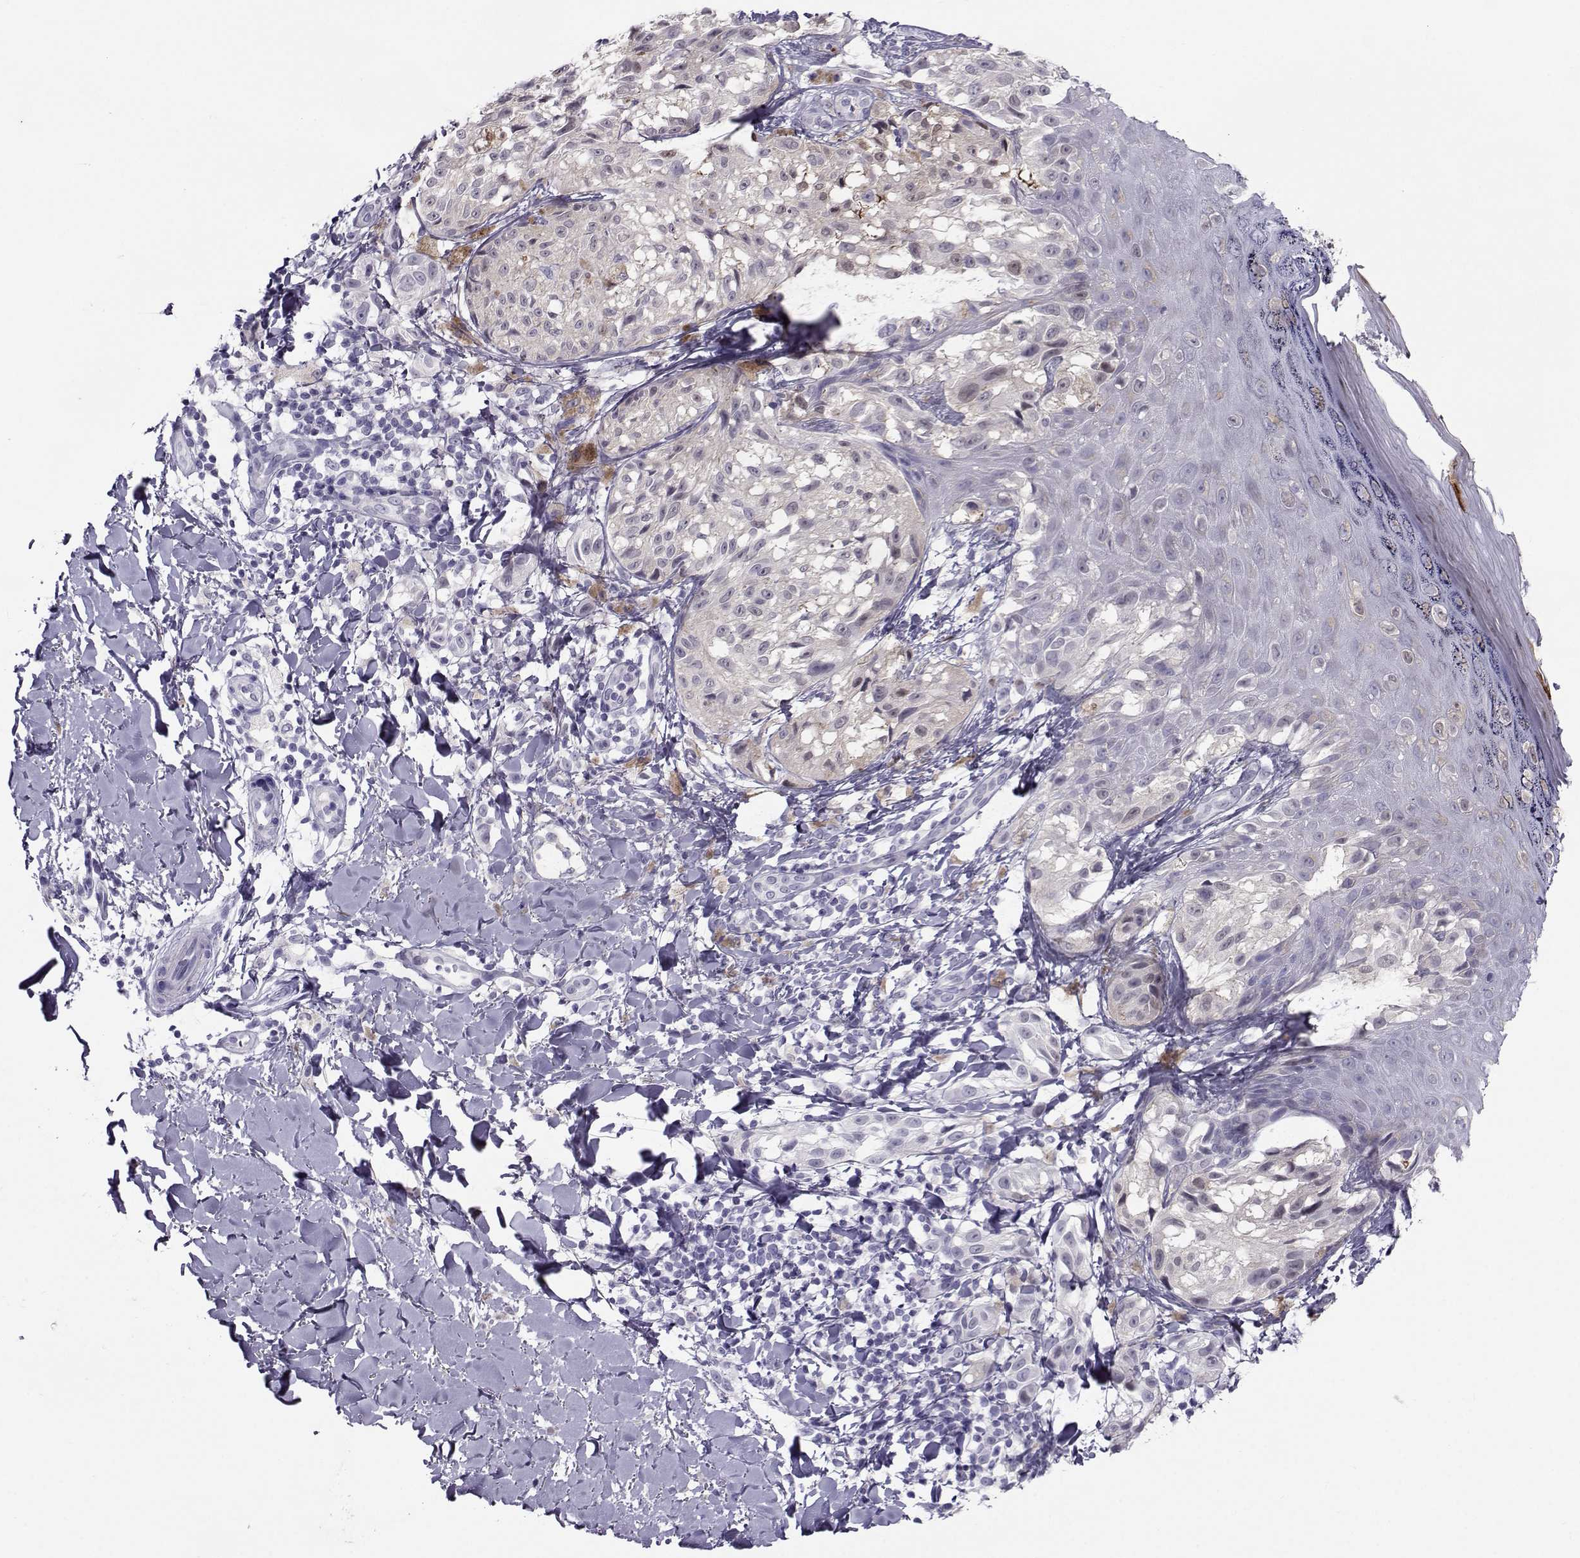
{"staining": {"intensity": "negative", "quantity": "none", "location": "none"}, "tissue": "melanoma", "cell_type": "Tumor cells", "image_type": "cancer", "snomed": [{"axis": "morphology", "description": "Malignant melanoma, NOS"}, {"axis": "topography", "description": "Skin"}], "caption": "This micrograph is of melanoma stained with immunohistochemistry to label a protein in brown with the nuclei are counter-stained blue. There is no staining in tumor cells. Brightfield microscopy of IHC stained with DAB (3,3'-diaminobenzidine) (brown) and hematoxylin (blue), captured at high magnification.", "gene": "PGK1", "patient": {"sex": "male", "age": 36}}